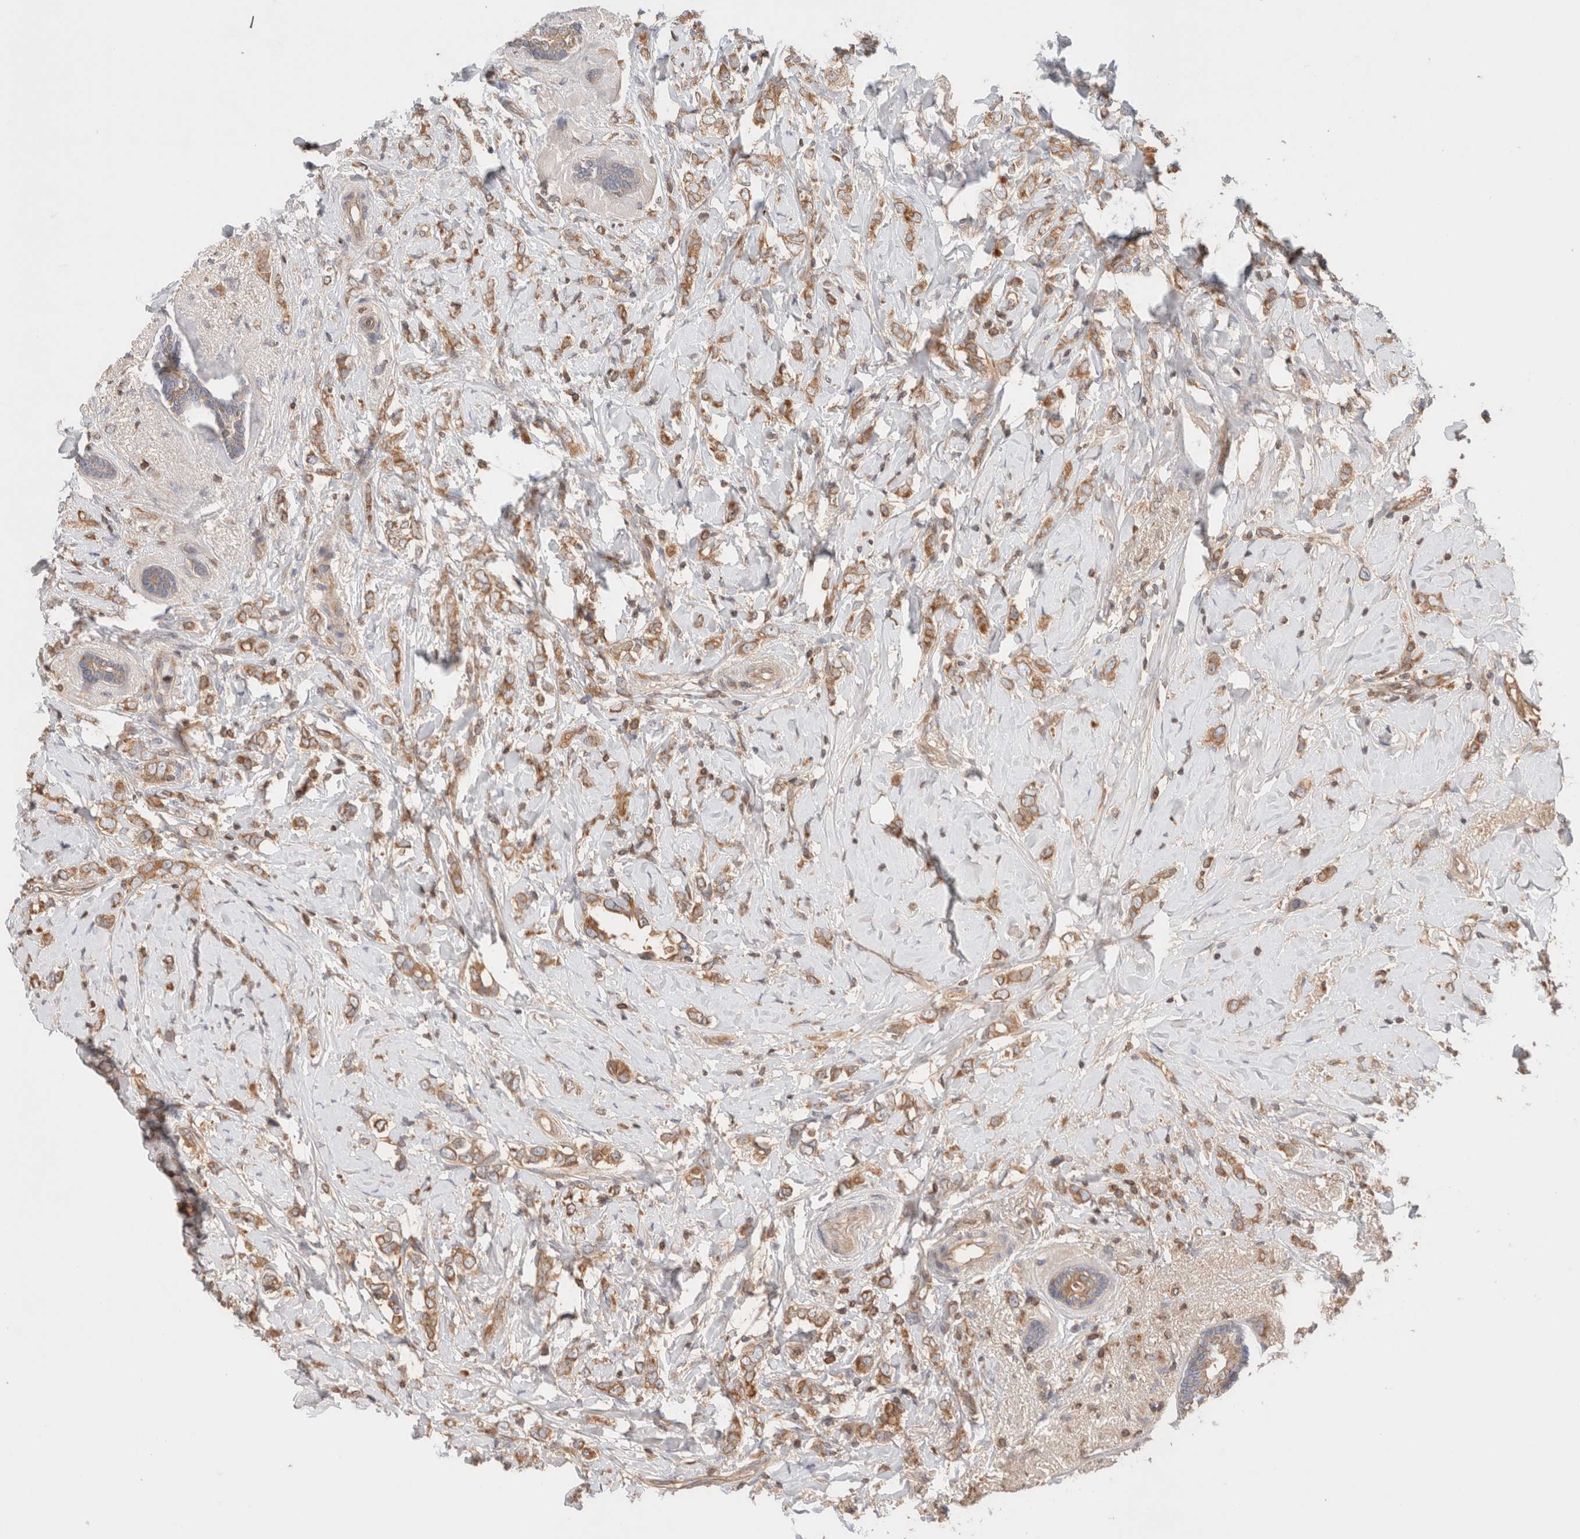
{"staining": {"intensity": "moderate", "quantity": ">75%", "location": "cytoplasmic/membranous"}, "tissue": "breast cancer", "cell_type": "Tumor cells", "image_type": "cancer", "snomed": [{"axis": "morphology", "description": "Normal tissue, NOS"}, {"axis": "morphology", "description": "Lobular carcinoma"}, {"axis": "topography", "description": "Breast"}], "caption": "Moderate cytoplasmic/membranous positivity for a protein is identified in approximately >75% of tumor cells of breast lobular carcinoma using immunohistochemistry (IHC).", "gene": "SIKE1", "patient": {"sex": "female", "age": 47}}